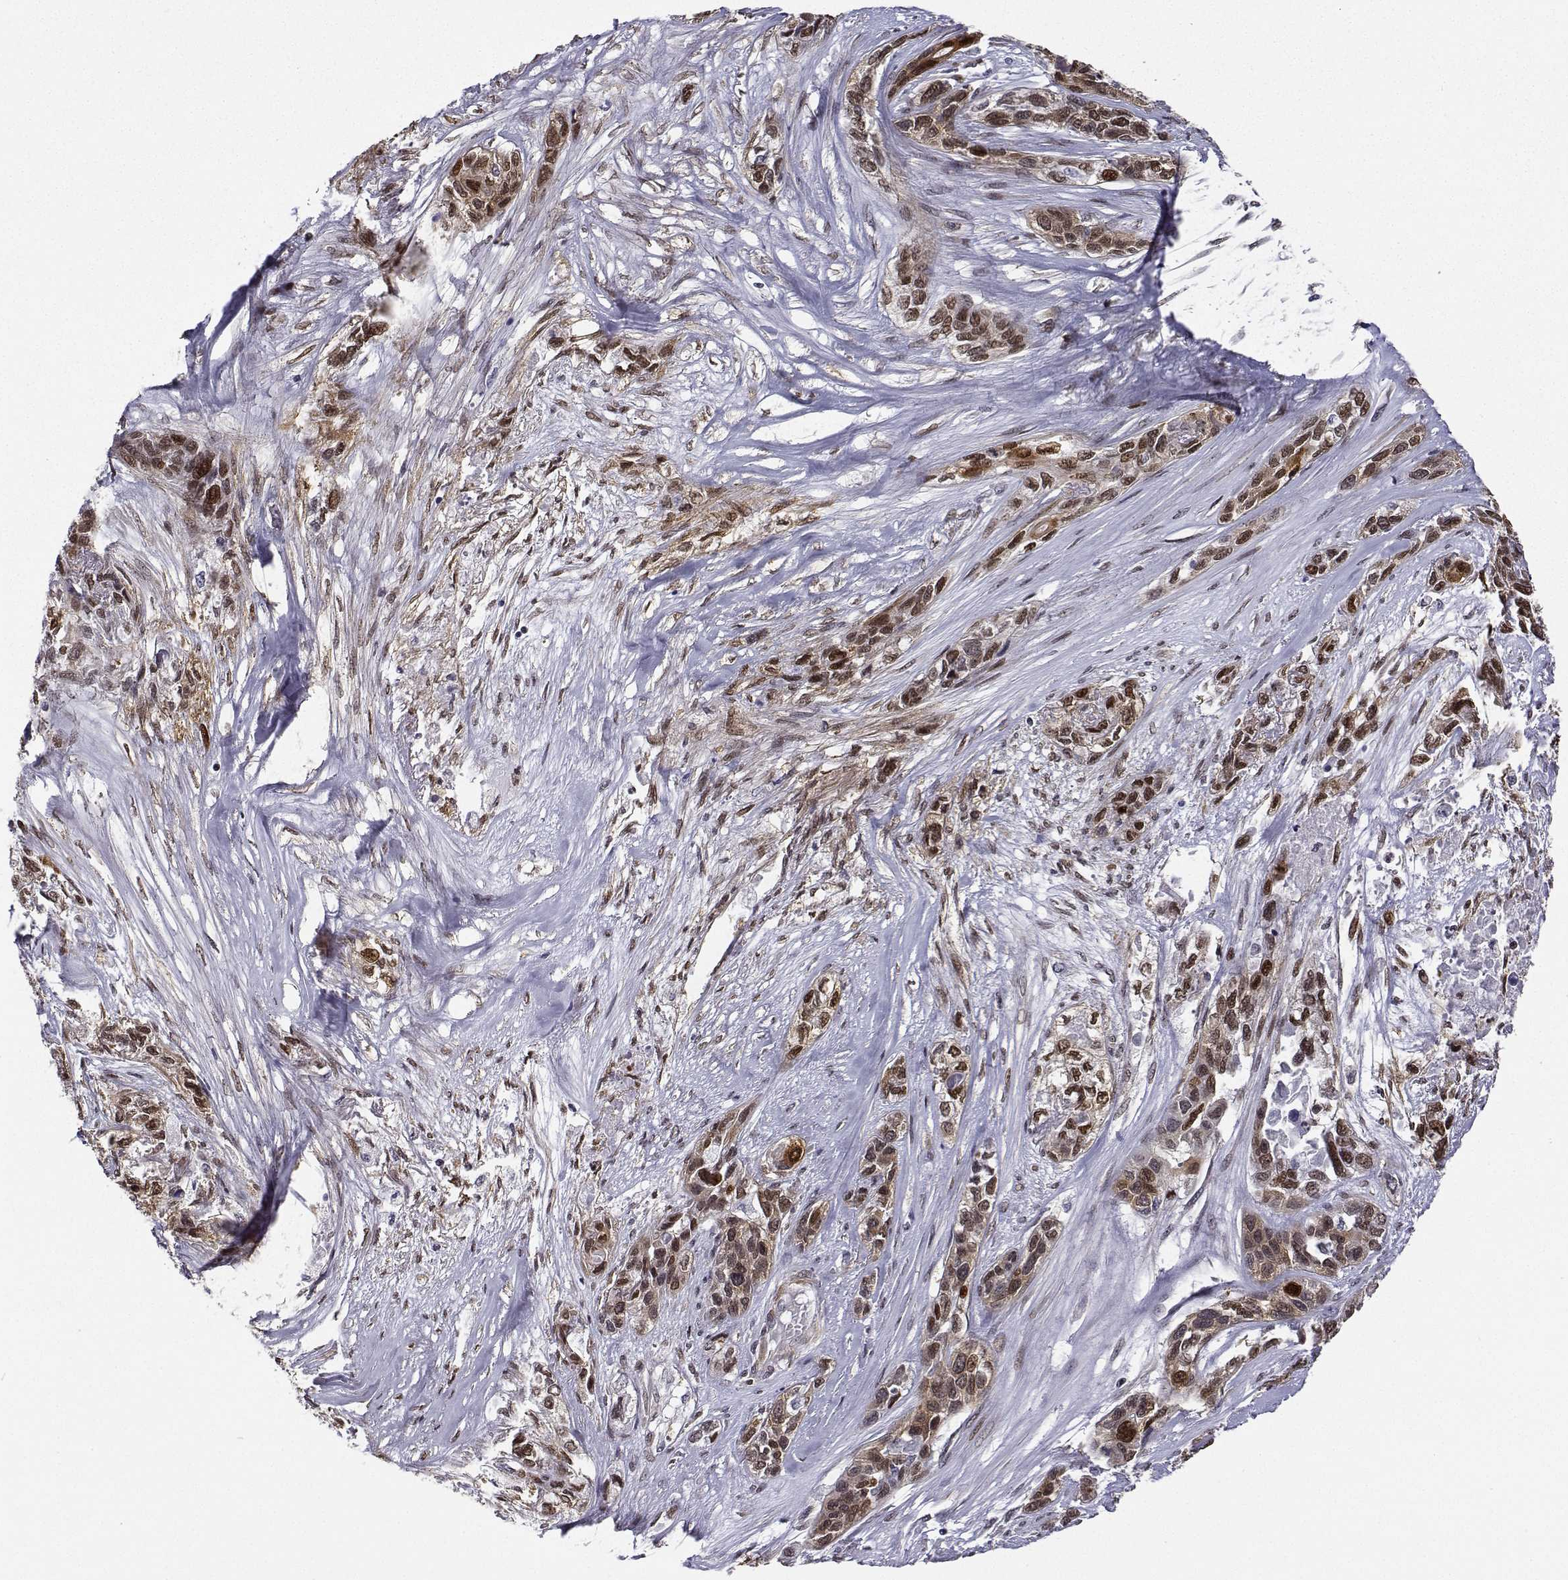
{"staining": {"intensity": "moderate", "quantity": ">75%", "location": "nuclear"}, "tissue": "lung cancer", "cell_type": "Tumor cells", "image_type": "cancer", "snomed": [{"axis": "morphology", "description": "Squamous cell carcinoma, NOS"}, {"axis": "topography", "description": "Lung"}], "caption": "This photomicrograph shows lung cancer (squamous cell carcinoma) stained with IHC to label a protein in brown. The nuclear of tumor cells show moderate positivity for the protein. Nuclei are counter-stained blue.", "gene": "PHGDH", "patient": {"sex": "female", "age": 70}}